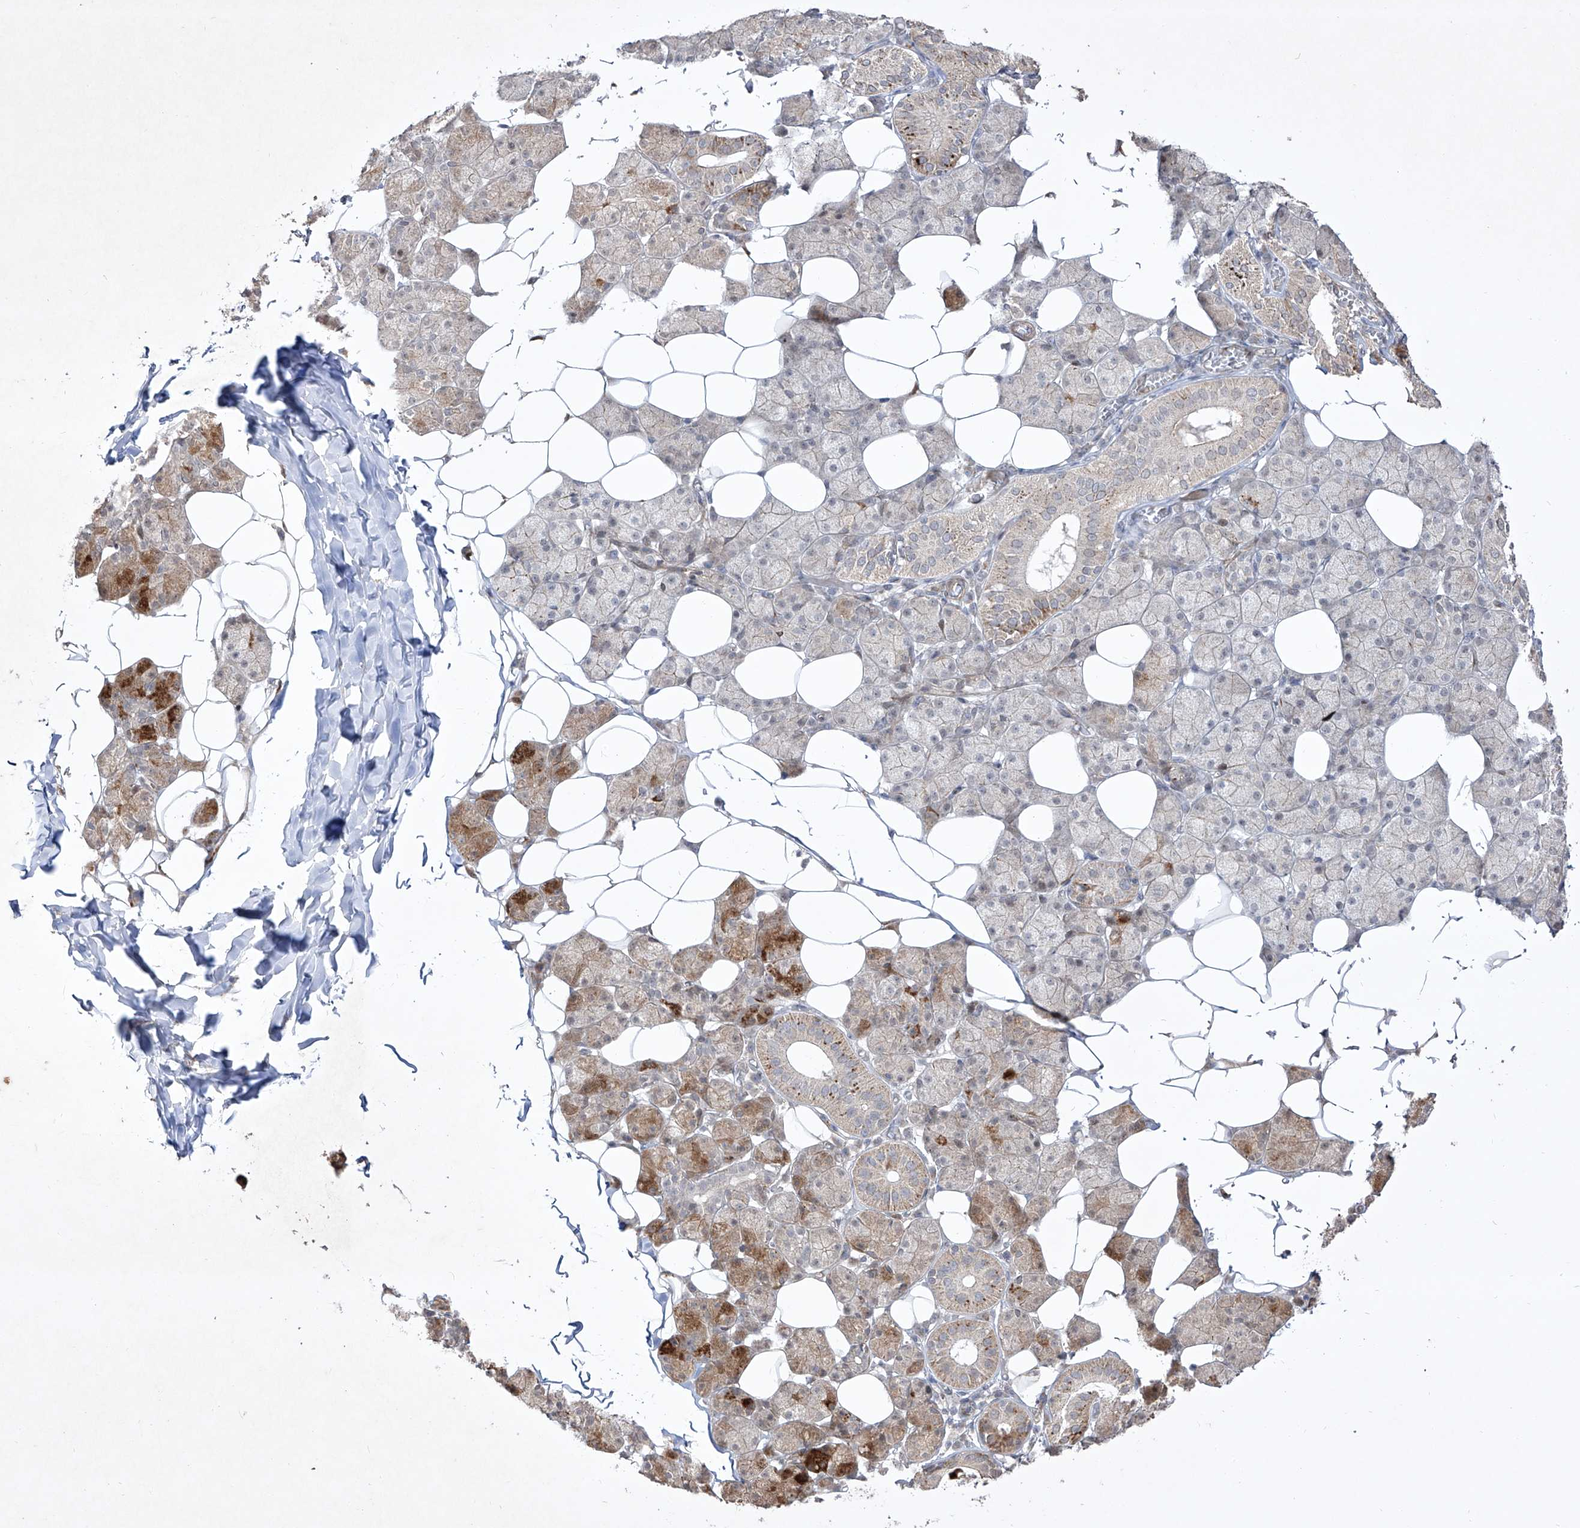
{"staining": {"intensity": "moderate", "quantity": "25%-75%", "location": "cytoplasmic/membranous"}, "tissue": "salivary gland", "cell_type": "Glandular cells", "image_type": "normal", "snomed": [{"axis": "morphology", "description": "Normal tissue, NOS"}, {"axis": "topography", "description": "Salivary gland"}], "caption": "An immunohistochemistry (IHC) image of unremarkable tissue is shown. Protein staining in brown shows moderate cytoplasmic/membranous positivity in salivary gland within glandular cells. (DAB IHC, brown staining for protein, blue staining for nuclei).", "gene": "KDM1B", "patient": {"sex": "female", "age": 33}}